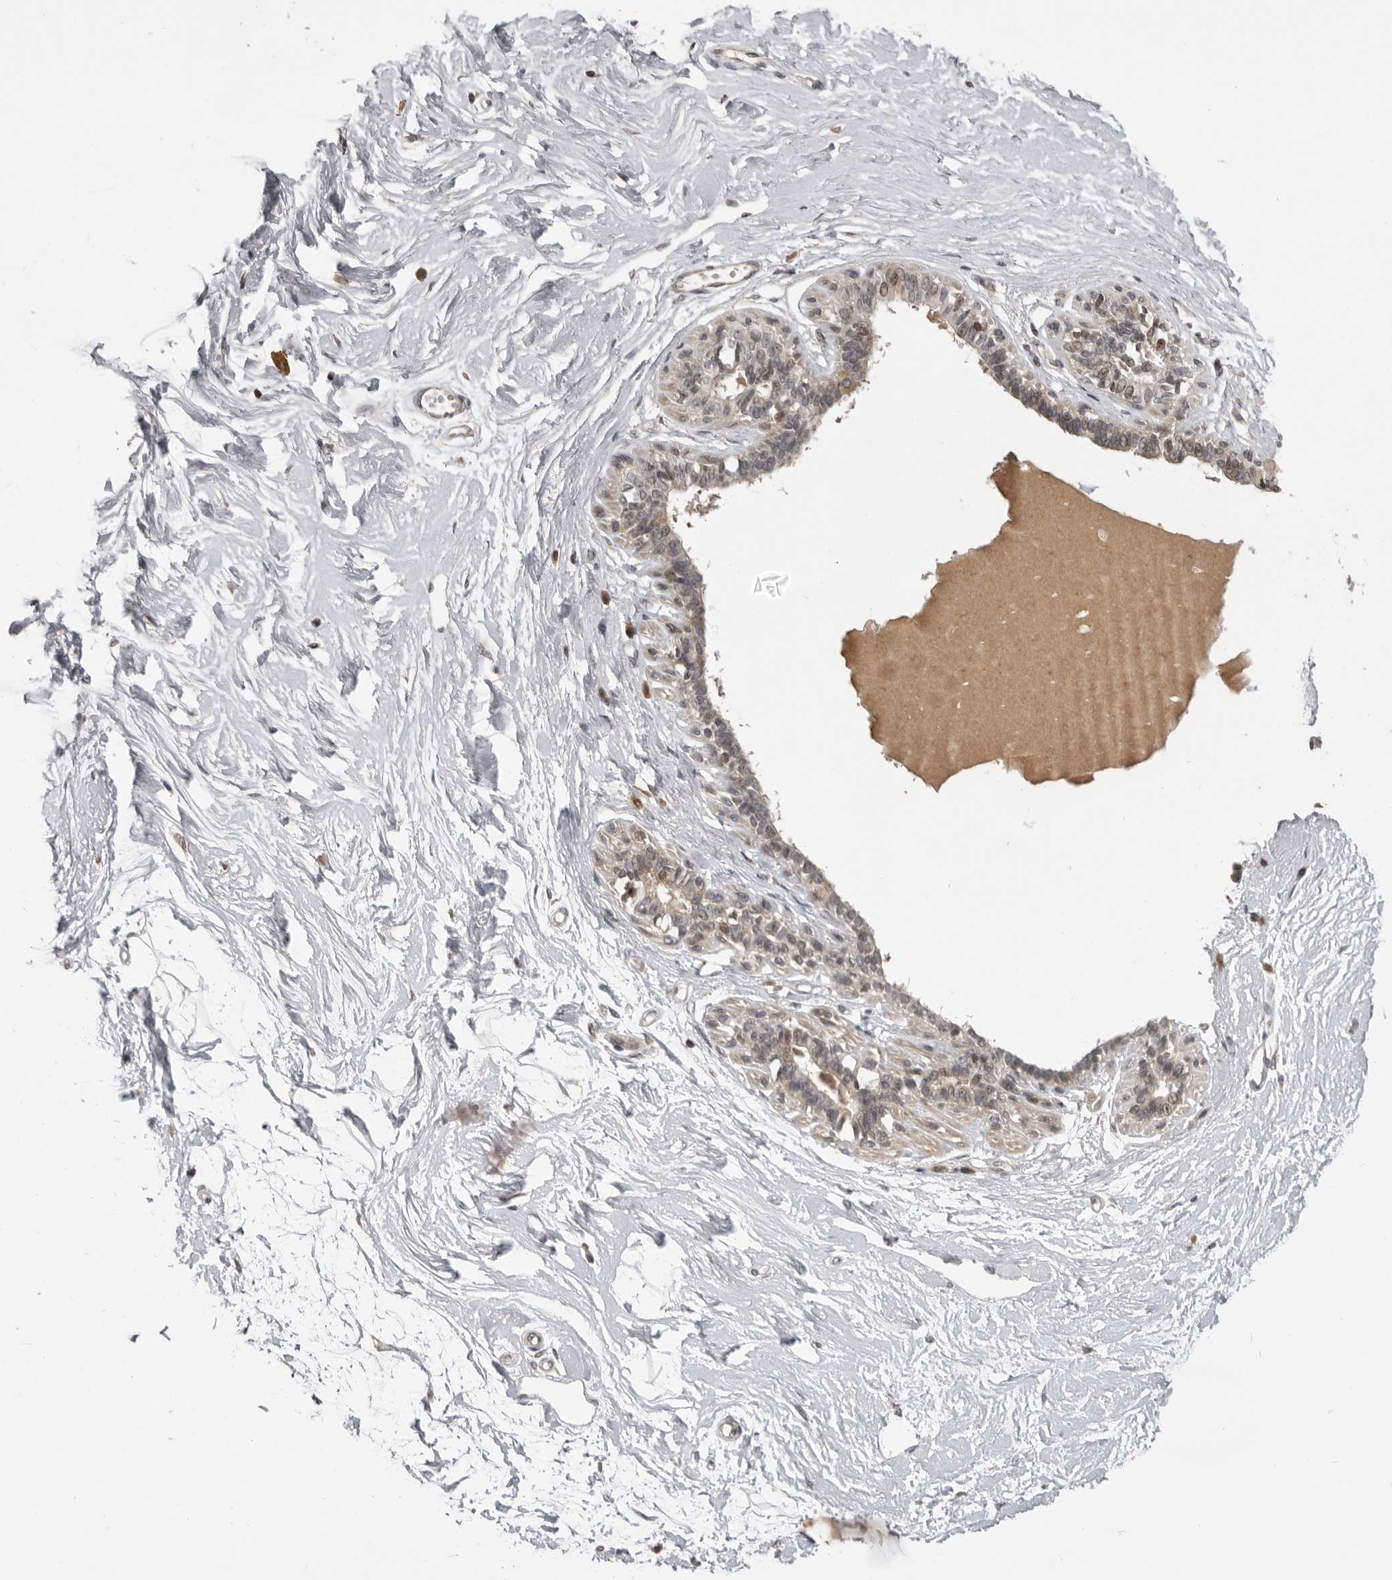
{"staining": {"intensity": "weak", "quantity": ">75%", "location": "nuclear"}, "tissue": "breast", "cell_type": "Adipocytes", "image_type": "normal", "snomed": [{"axis": "morphology", "description": "Normal tissue, NOS"}, {"axis": "topography", "description": "Breast"}], "caption": "Immunohistochemical staining of unremarkable breast reveals weak nuclear protein staining in about >75% of adipocytes.", "gene": "AZIN1", "patient": {"sex": "female", "age": 45}}